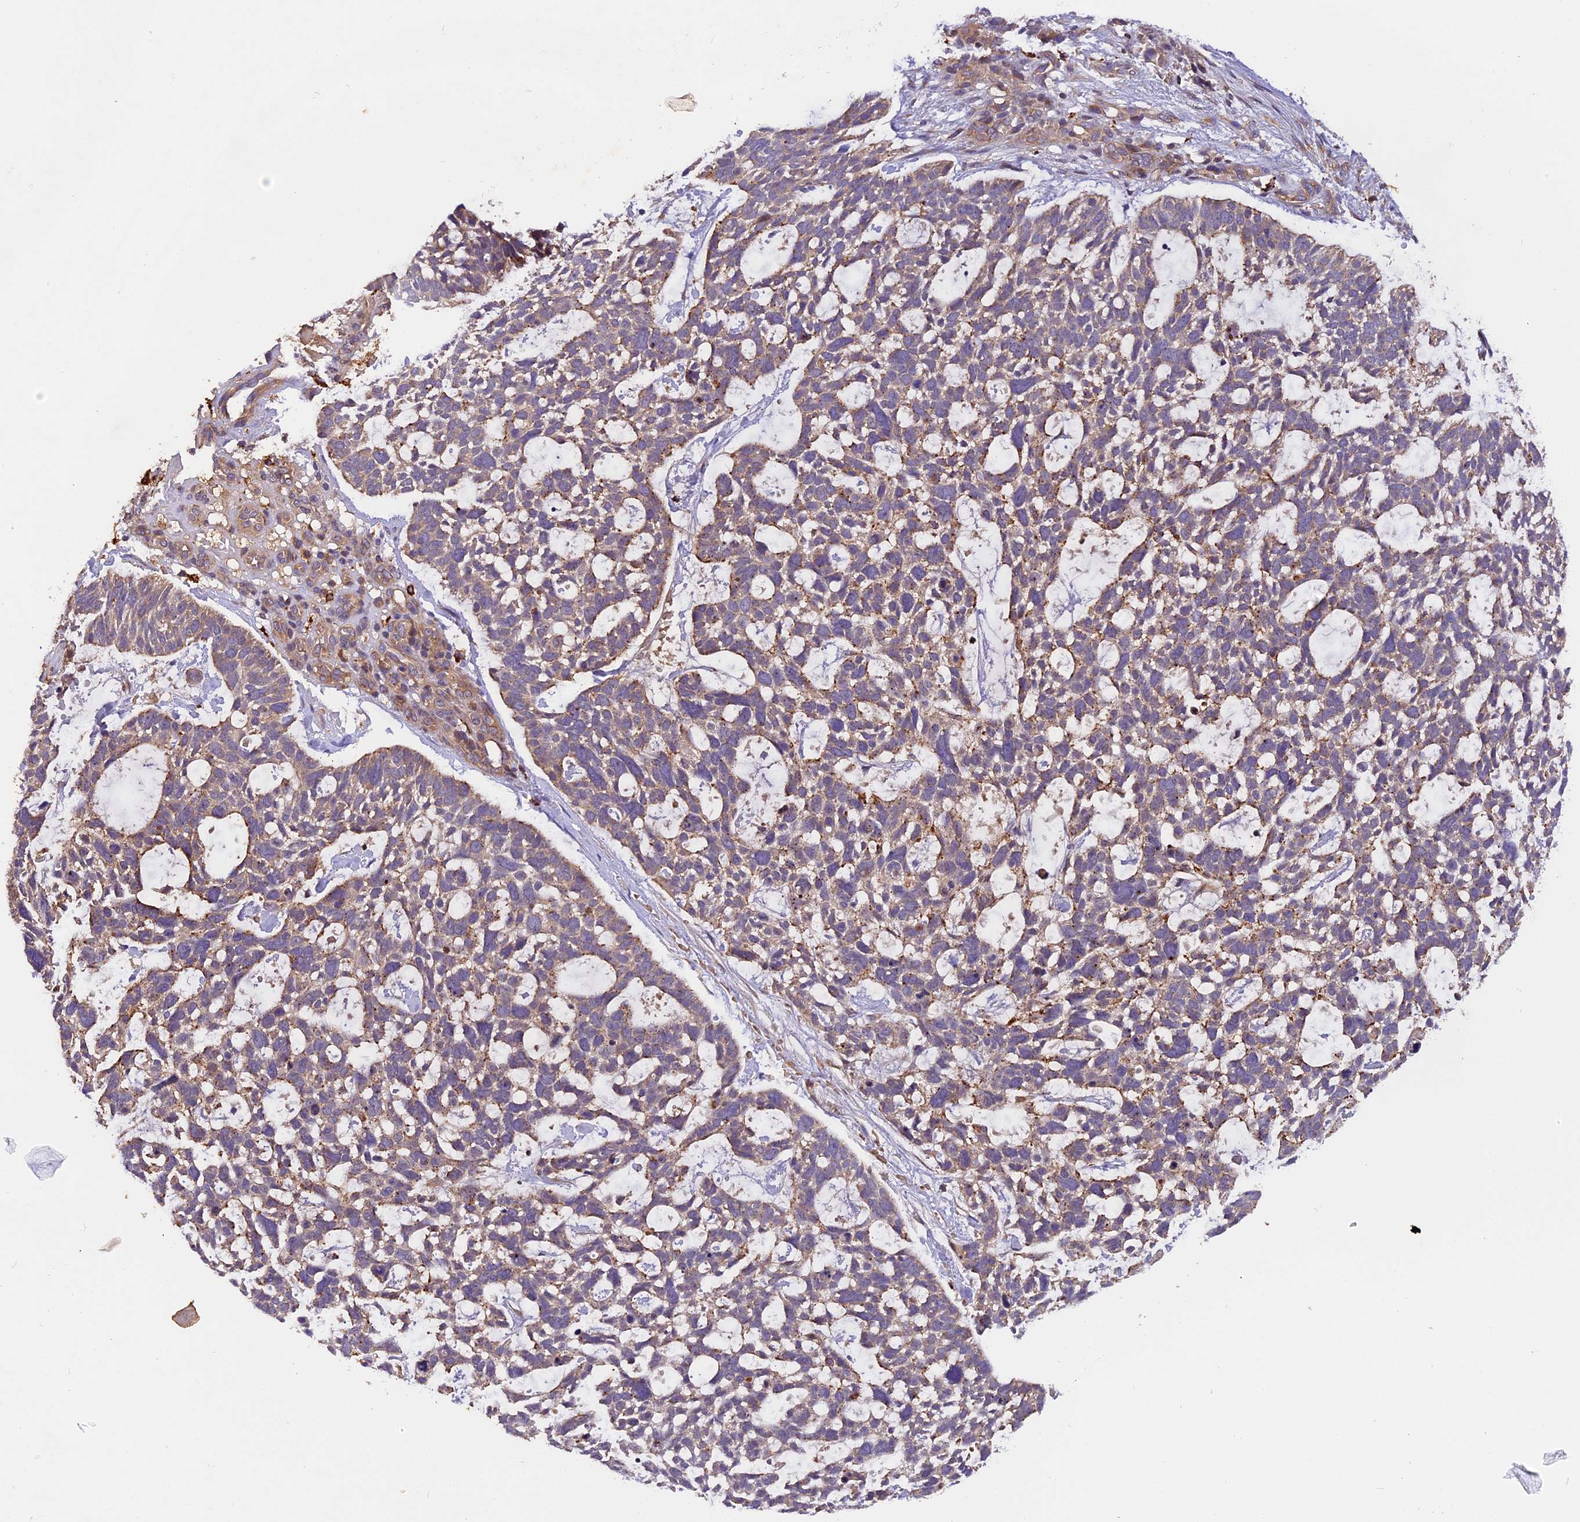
{"staining": {"intensity": "weak", "quantity": "25%-75%", "location": "cytoplasmic/membranous"}, "tissue": "skin cancer", "cell_type": "Tumor cells", "image_type": "cancer", "snomed": [{"axis": "morphology", "description": "Basal cell carcinoma"}, {"axis": "topography", "description": "Skin"}], "caption": "Immunohistochemistry (DAB) staining of skin cancer (basal cell carcinoma) reveals weak cytoplasmic/membranous protein positivity in about 25%-75% of tumor cells.", "gene": "COPE", "patient": {"sex": "male", "age": 88}}